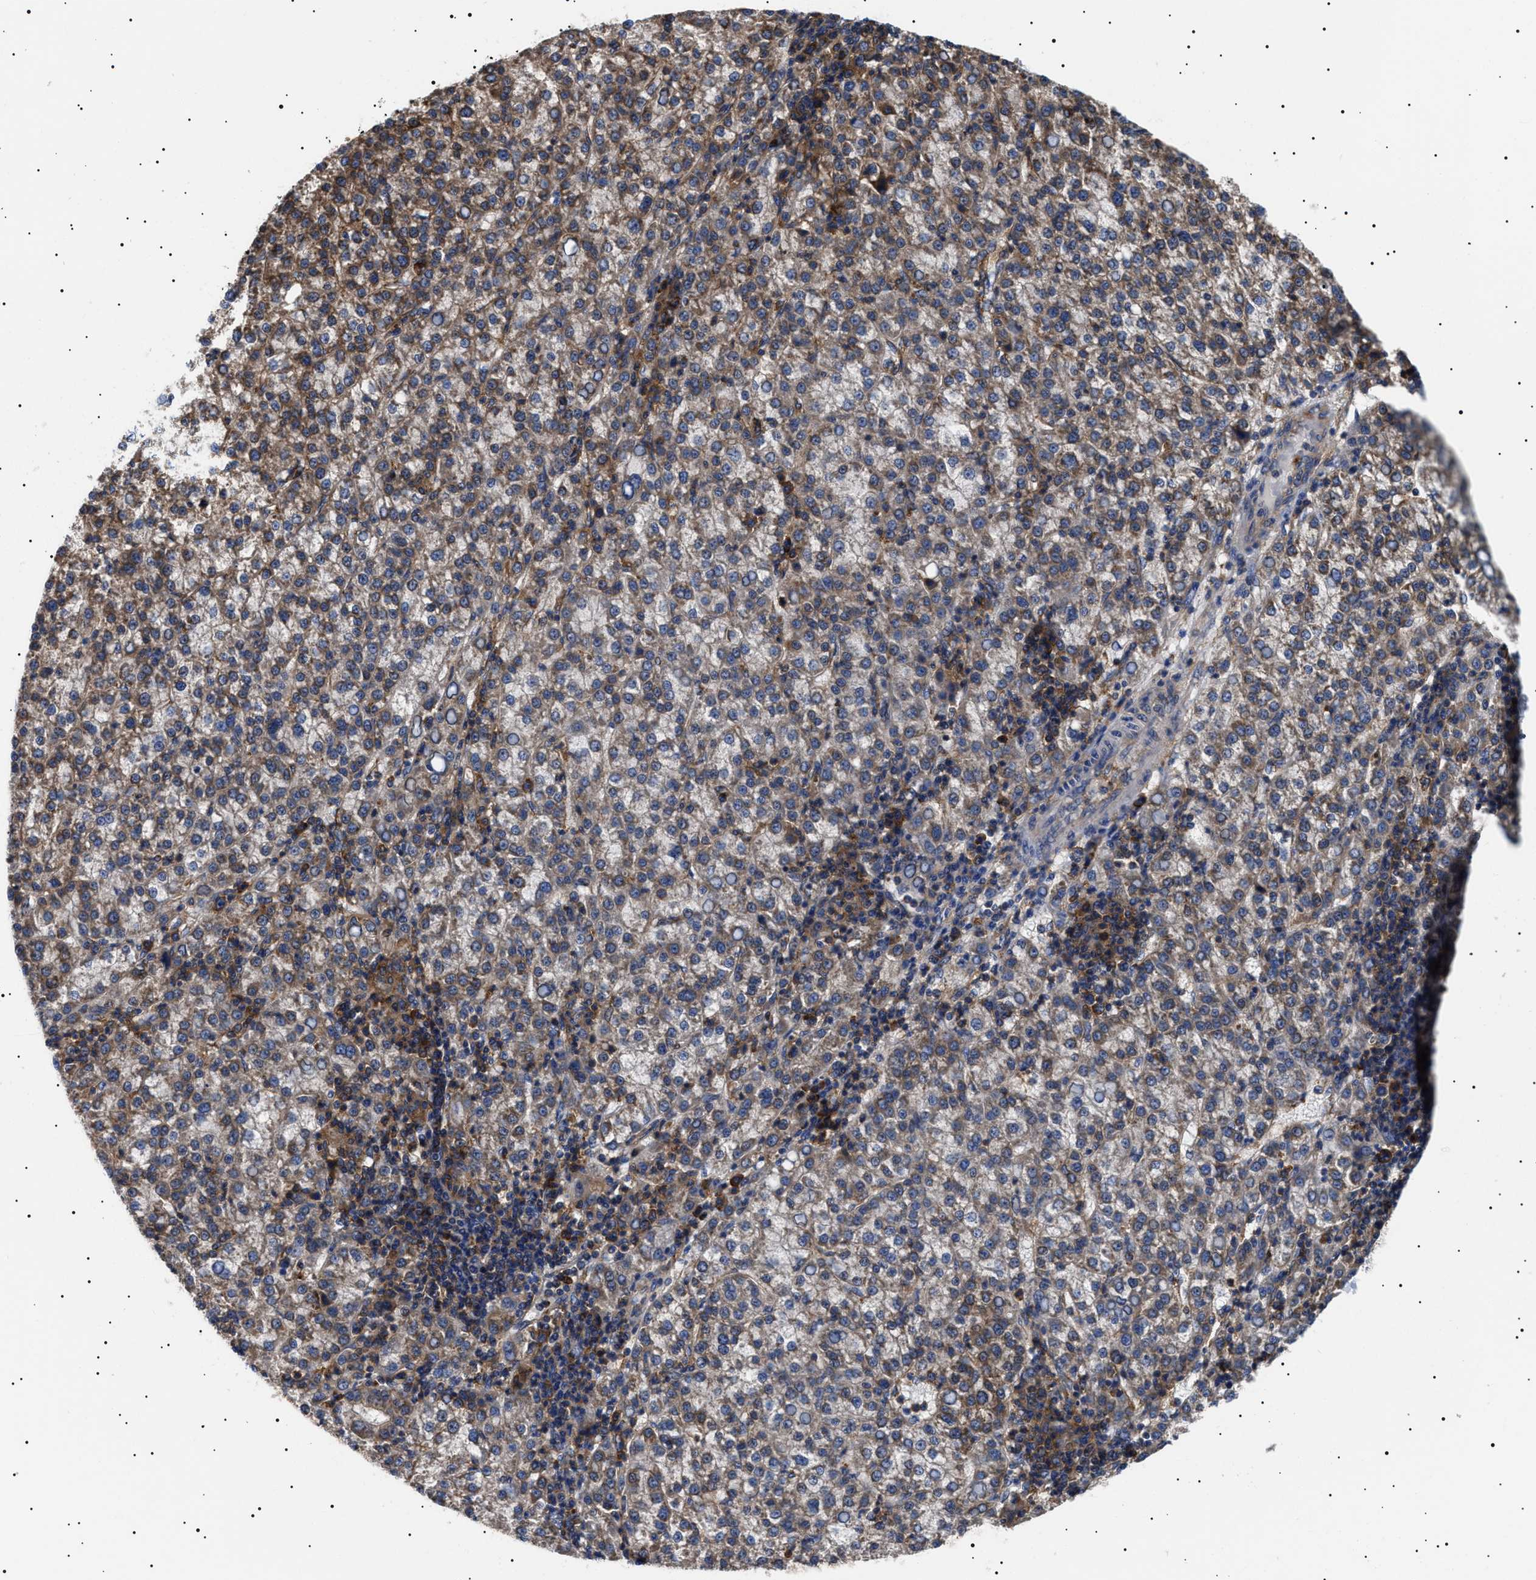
{"staining": {"intensity": "moderate", "quantity": ">75%", "location": "cytoplasmic/membranous"}, "tissue": "liver cancer", "cell_type": "Tumor cells", "image_type": "cancer", "snomed": [{"axis": "morphology", "description": "Carcinoma, Hepatocellular, NOS"}, {"axis": "topography", "description": "Liver"}], "caption": "Protein expression analysis of human liver cancer reveals moderate cytoplasmic/membranous positivity in approximately >75% of tumor cells. The staining was performed using DAB (3,3'-diaminobenzidine) to visualize the protein expression in brown, while the nuclei were stained in blue with hematoxylin (Magnification: 20x).", "gene": "TPP2", "patient": {"sex": "female", "age": 58}}